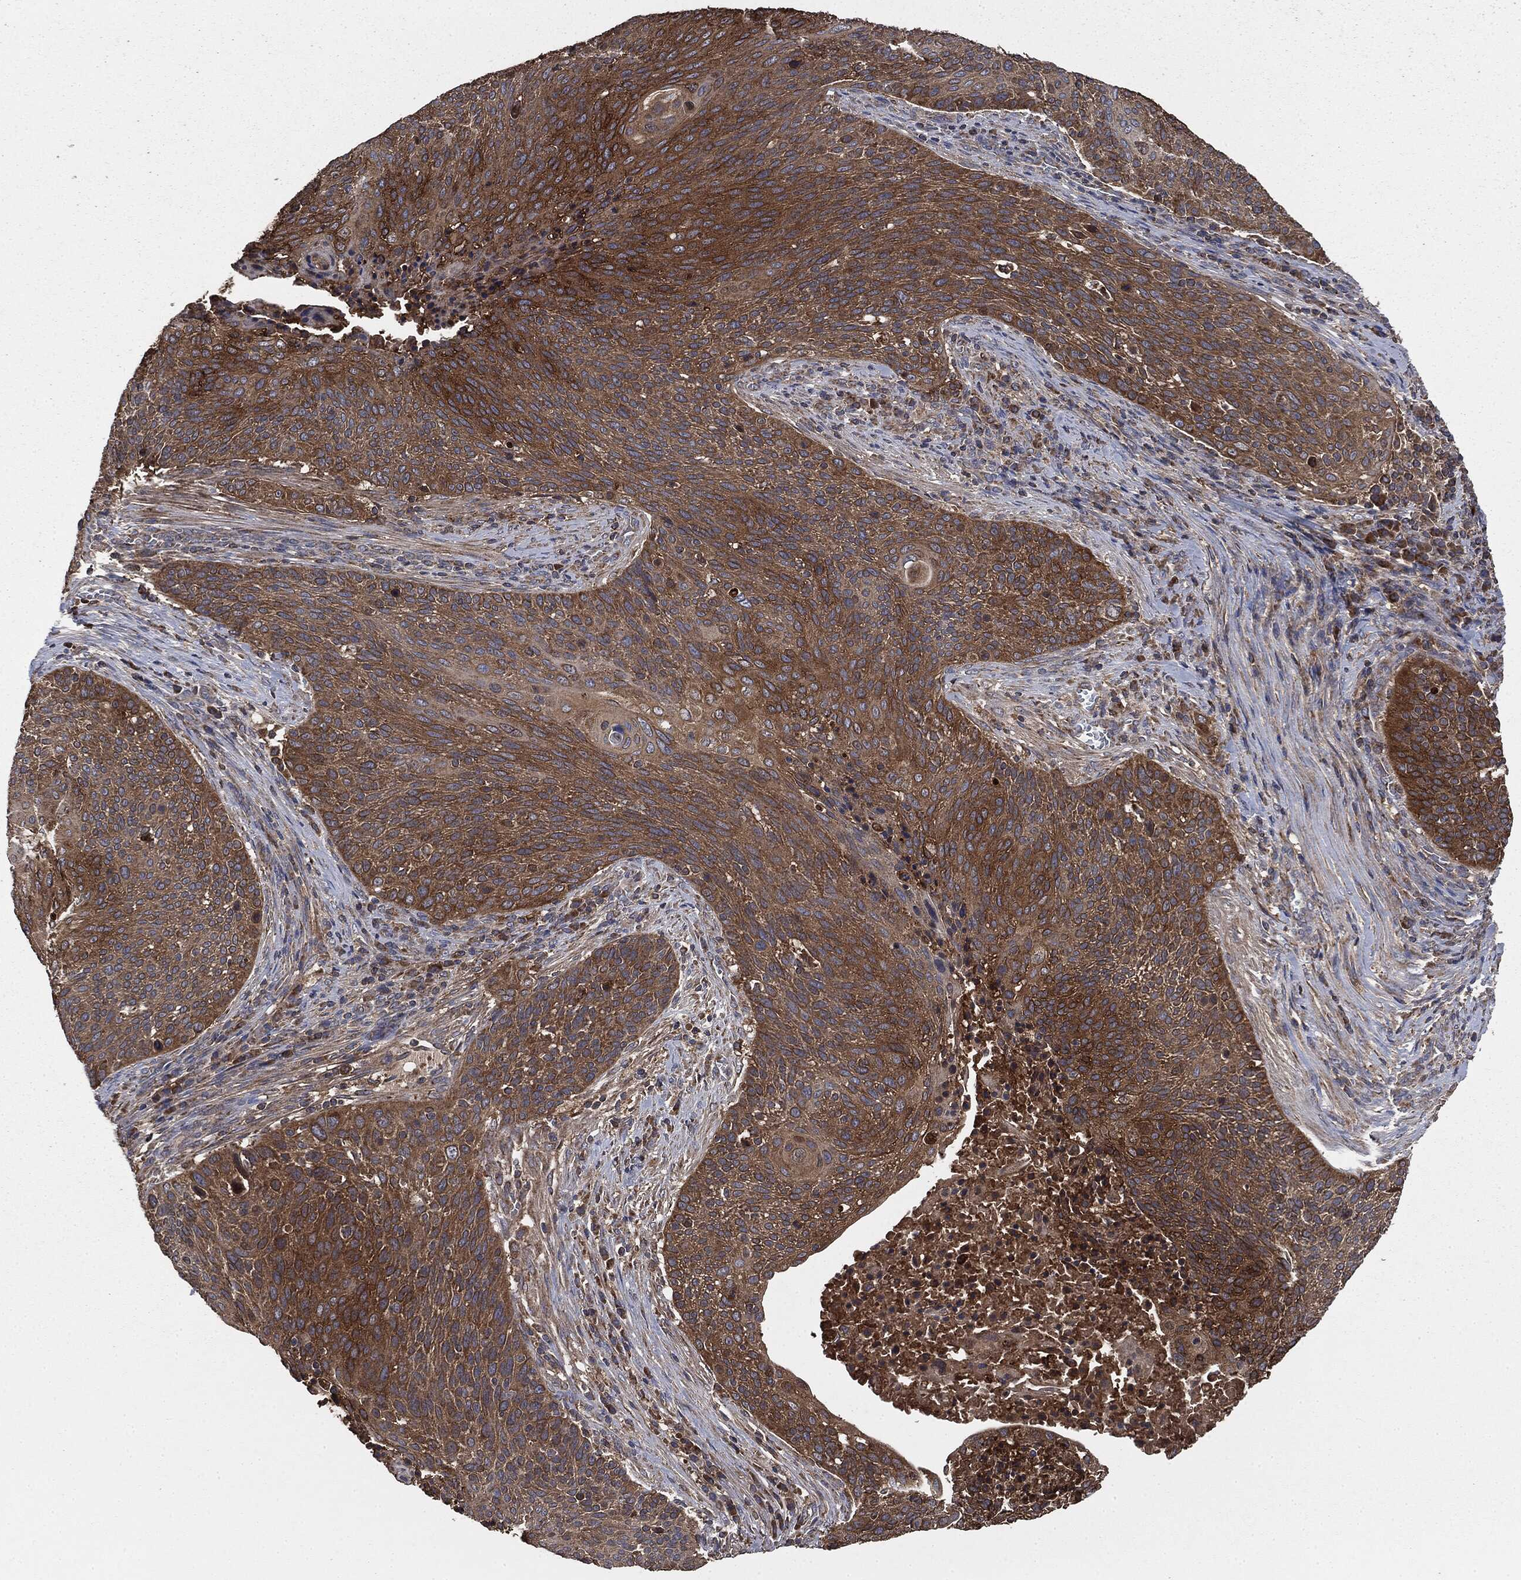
{"staining": {"intensity": "strong", "quantity": ">75%", "location": "cytoplasmic/membranous"}, "tissue": "cervical cancer", "cell_type": "Tumor cells", "image_type": "cancer", "snomed": [{"axis": "morphology", "description": "Squamous cell carcinoma, NOS"}, {"axis": "topography", "description": "Cervix"}], "caption": "Immunohistochemistry of cervical squamous cell carcinoma displays high levels of strong cytoplasmic/membranous positivity in approximately >75% of tumor cells. (Stains: DAB (3,3'-diaminobenzidine) in brown, nuclei in blue, Microscopy: brightfield microscopy at high magnification).", "gene": "MAPK6", "patient": {"sex": "female", "age": 31}}